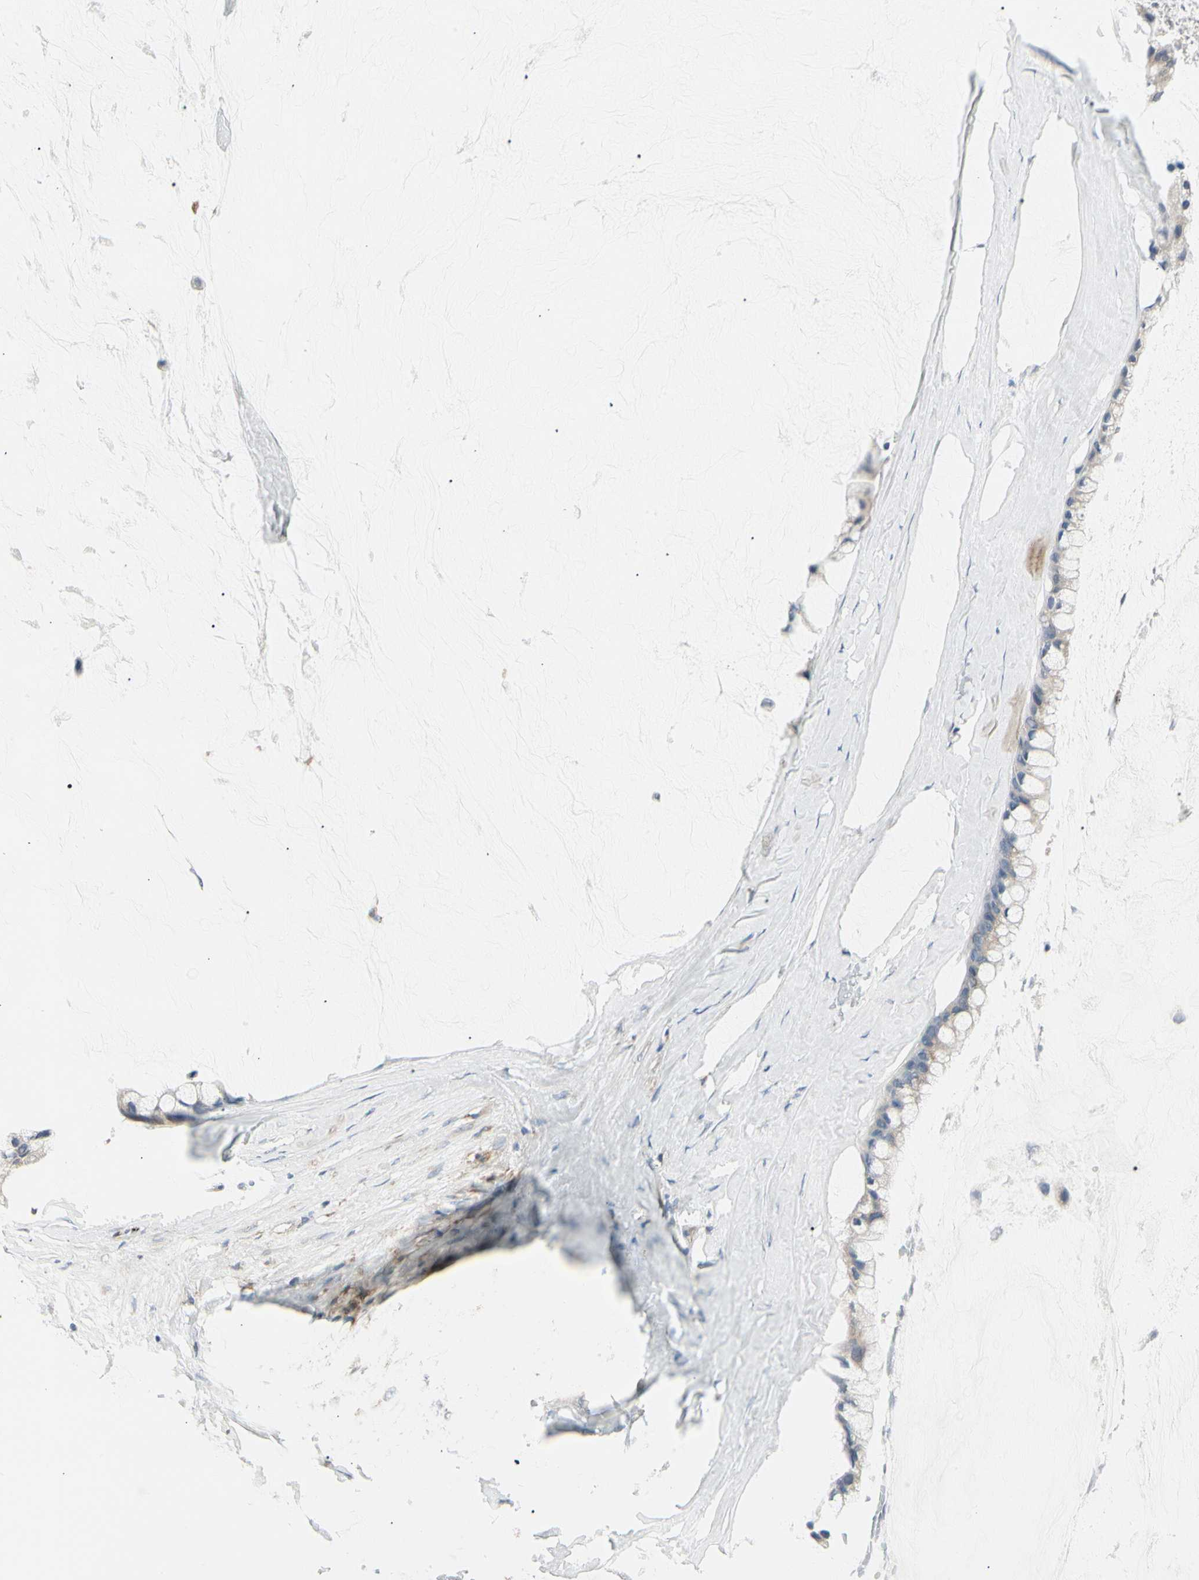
{"staining": {"intensity": "negative", "quantity": "none", "location": "none"}, "tissue": "ovarian cancer", "cell_type": "Tumor cells", "image_type": "cancer", "snomed": [{"axis": "morphology", "description": "Cystadenocarcinoma, mucinous, NOS"}, {"axis": "topography", "description": "Ovary"}], "caption": "Human ovarian cancer stained for a protein using immunohistochemistry (IHC) displays no staining in tumor cells.", "gene": "ATP6V1B2", "patient": {"sex": "female", "age": 39}}